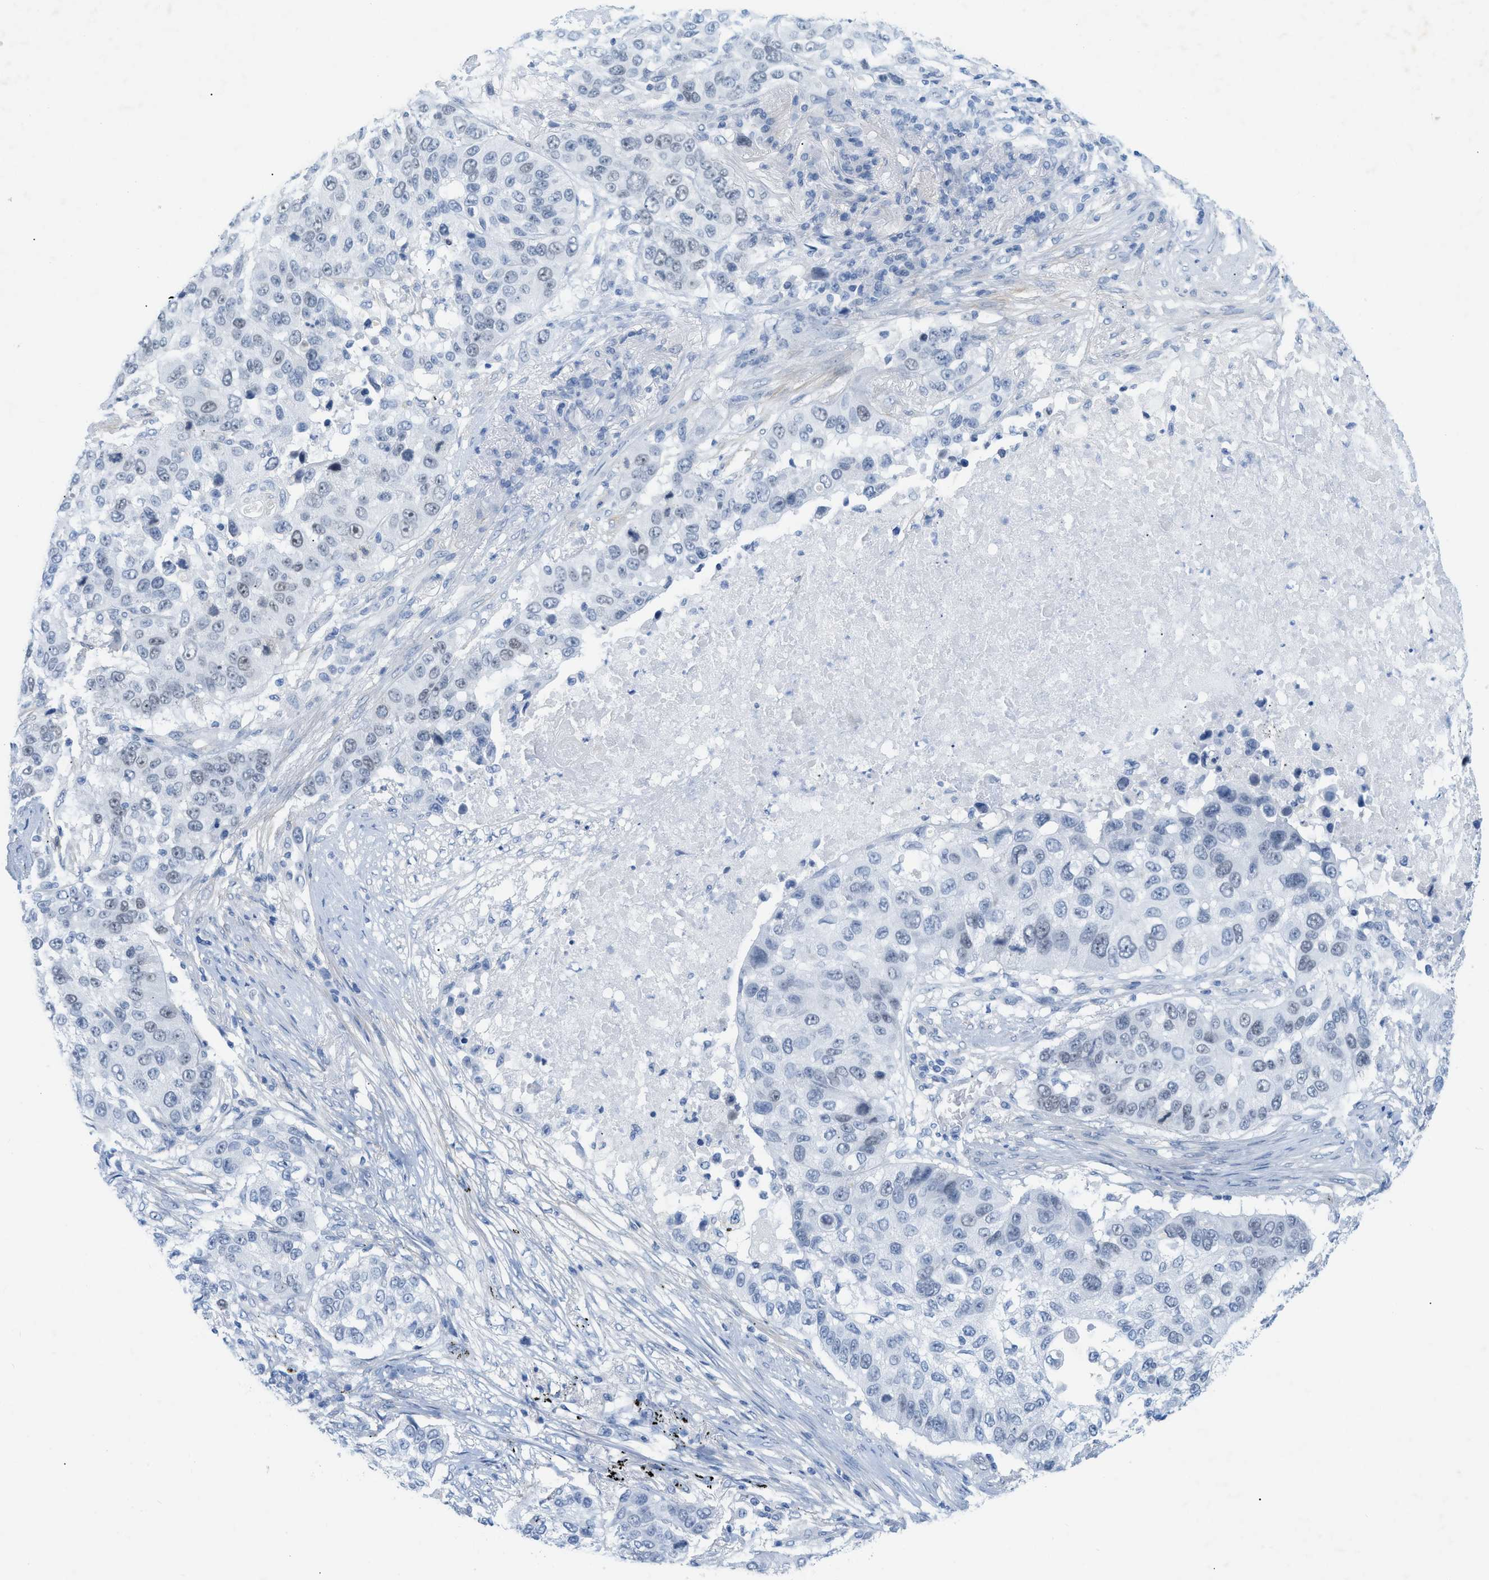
{"staining": {"intensity": "negative", "quantity": "none", "location": "none"}, "tissue": "lung cancer", "cell_type": "Tumor cells", "image_type": "cancer", "snomed": [{"axis": "morphology", "description": "Squamous cell carcinoma, NOS"}, {"axis": "topography", "description": "Lung"}], "caption": "Tumor cells show no significant staining in squamous cell carcinoma (lung).", "gene": "HLTF", "patient": {"sex": "male", "age": 57}}